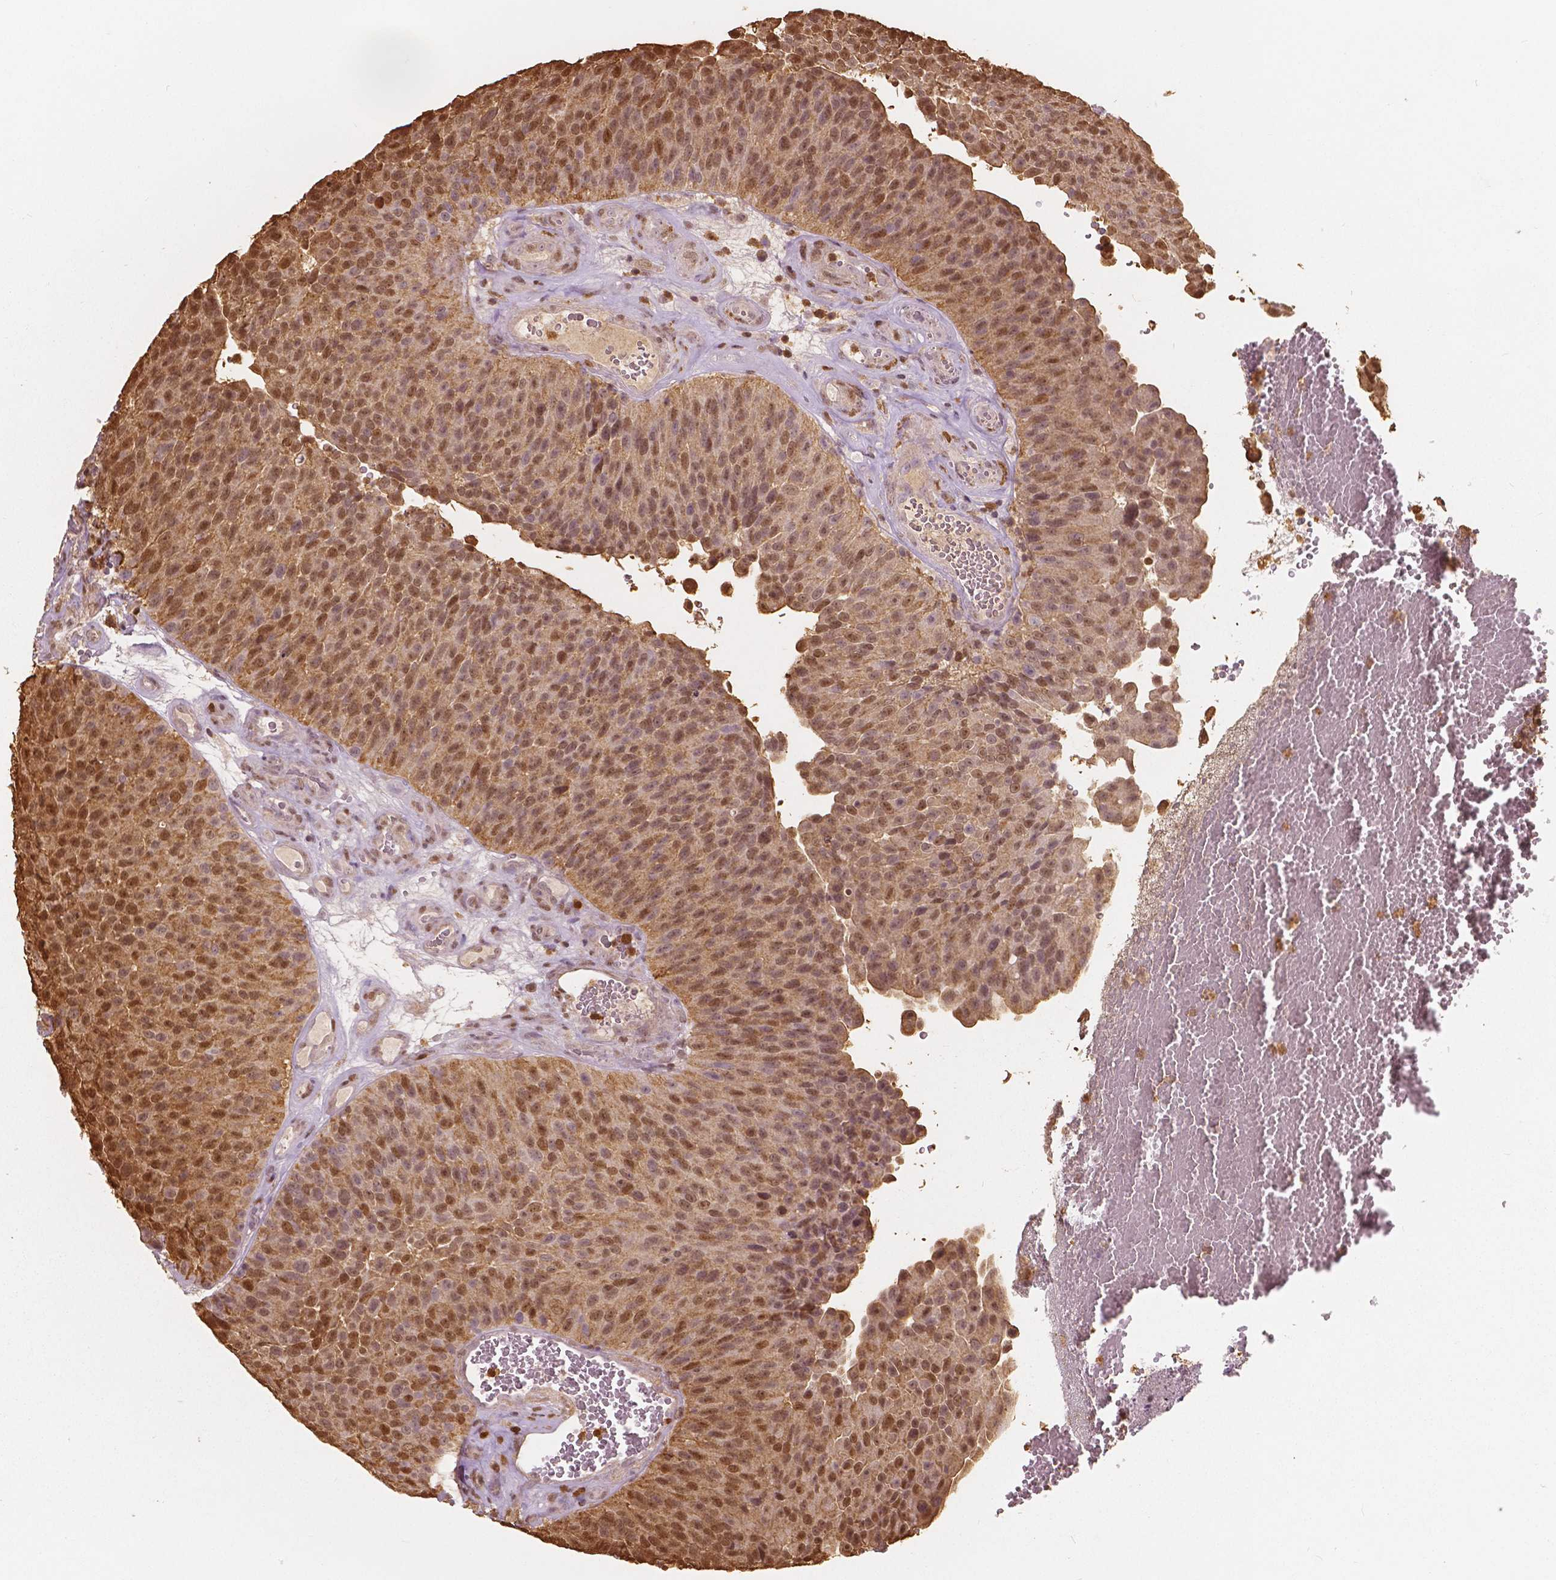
{"staining": {"intensity": "moderate", "quantity": ">75%", "location": "cytoplasmic/membranous,nuclear"}, "tissue": "urothelial cancer", "cell_type": "Tumor cells", "image_type": "cancer", "snomed": [{"axis": "morphology", "description": "Urothelial carcinoma, Low grade"}, {"axis": "topography", "description": "Urinary bladder"}], "caption": "A high-resolution histopathology image shows immunohistochemistry (IHC) staining of urothelial carcinoma (low-grade), which exhibits moderate cytoplasmic/membranous and nuclear expression in about >75% of tumor cells.", "gene": "S100A4", "patient": {"sex": "male", "age": 76}}